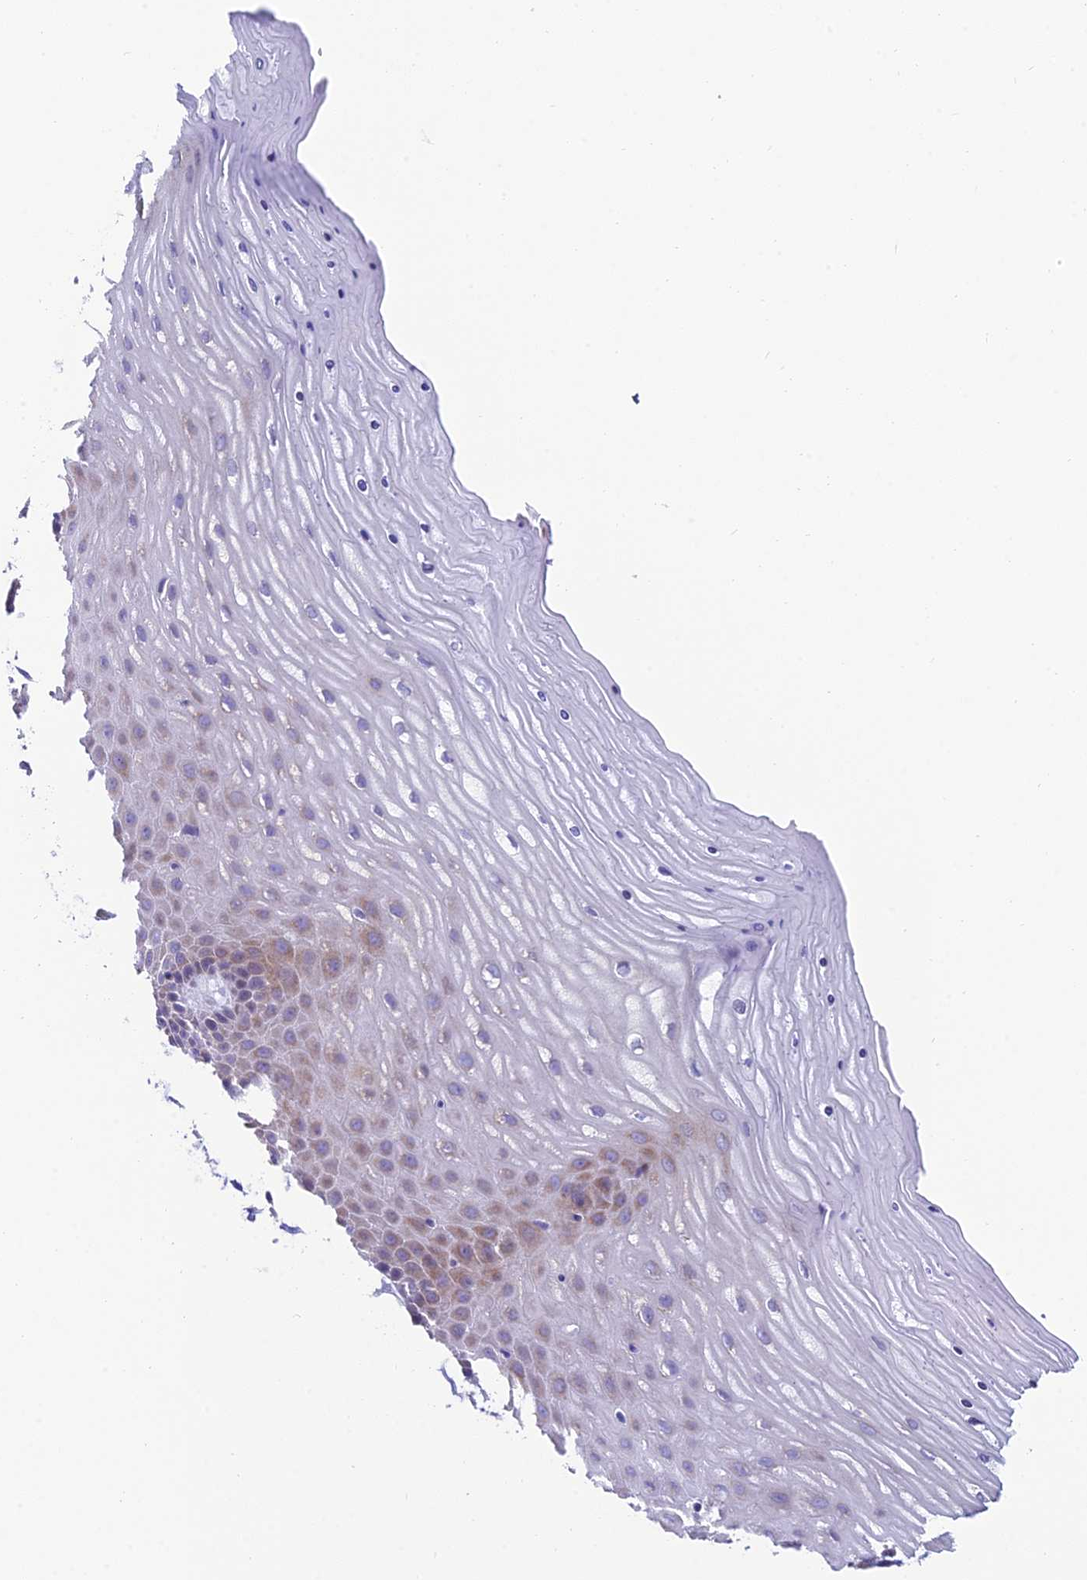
{"staining": {"intensity": "negative", "quantity": "none", "location": "none"}, "tissue": "cervix", "cell_type": "Glandular cells", "image_type": "normal", "snomed": [{"axis": "morphology", "description": "Normal tissue, NOS"}, {"axis": "topography", "description": "Cervix"}], "caption": "Immunohistochemical staining of benign cervix demonstrates no significant positivity in glandular cells. Brightfield microscopy of IHC stained with DAB (brown) and hematoxylin (blue), captured at high magnification.", "gene": "REEP4", "patient": {"sex": "female", "age": 55}}